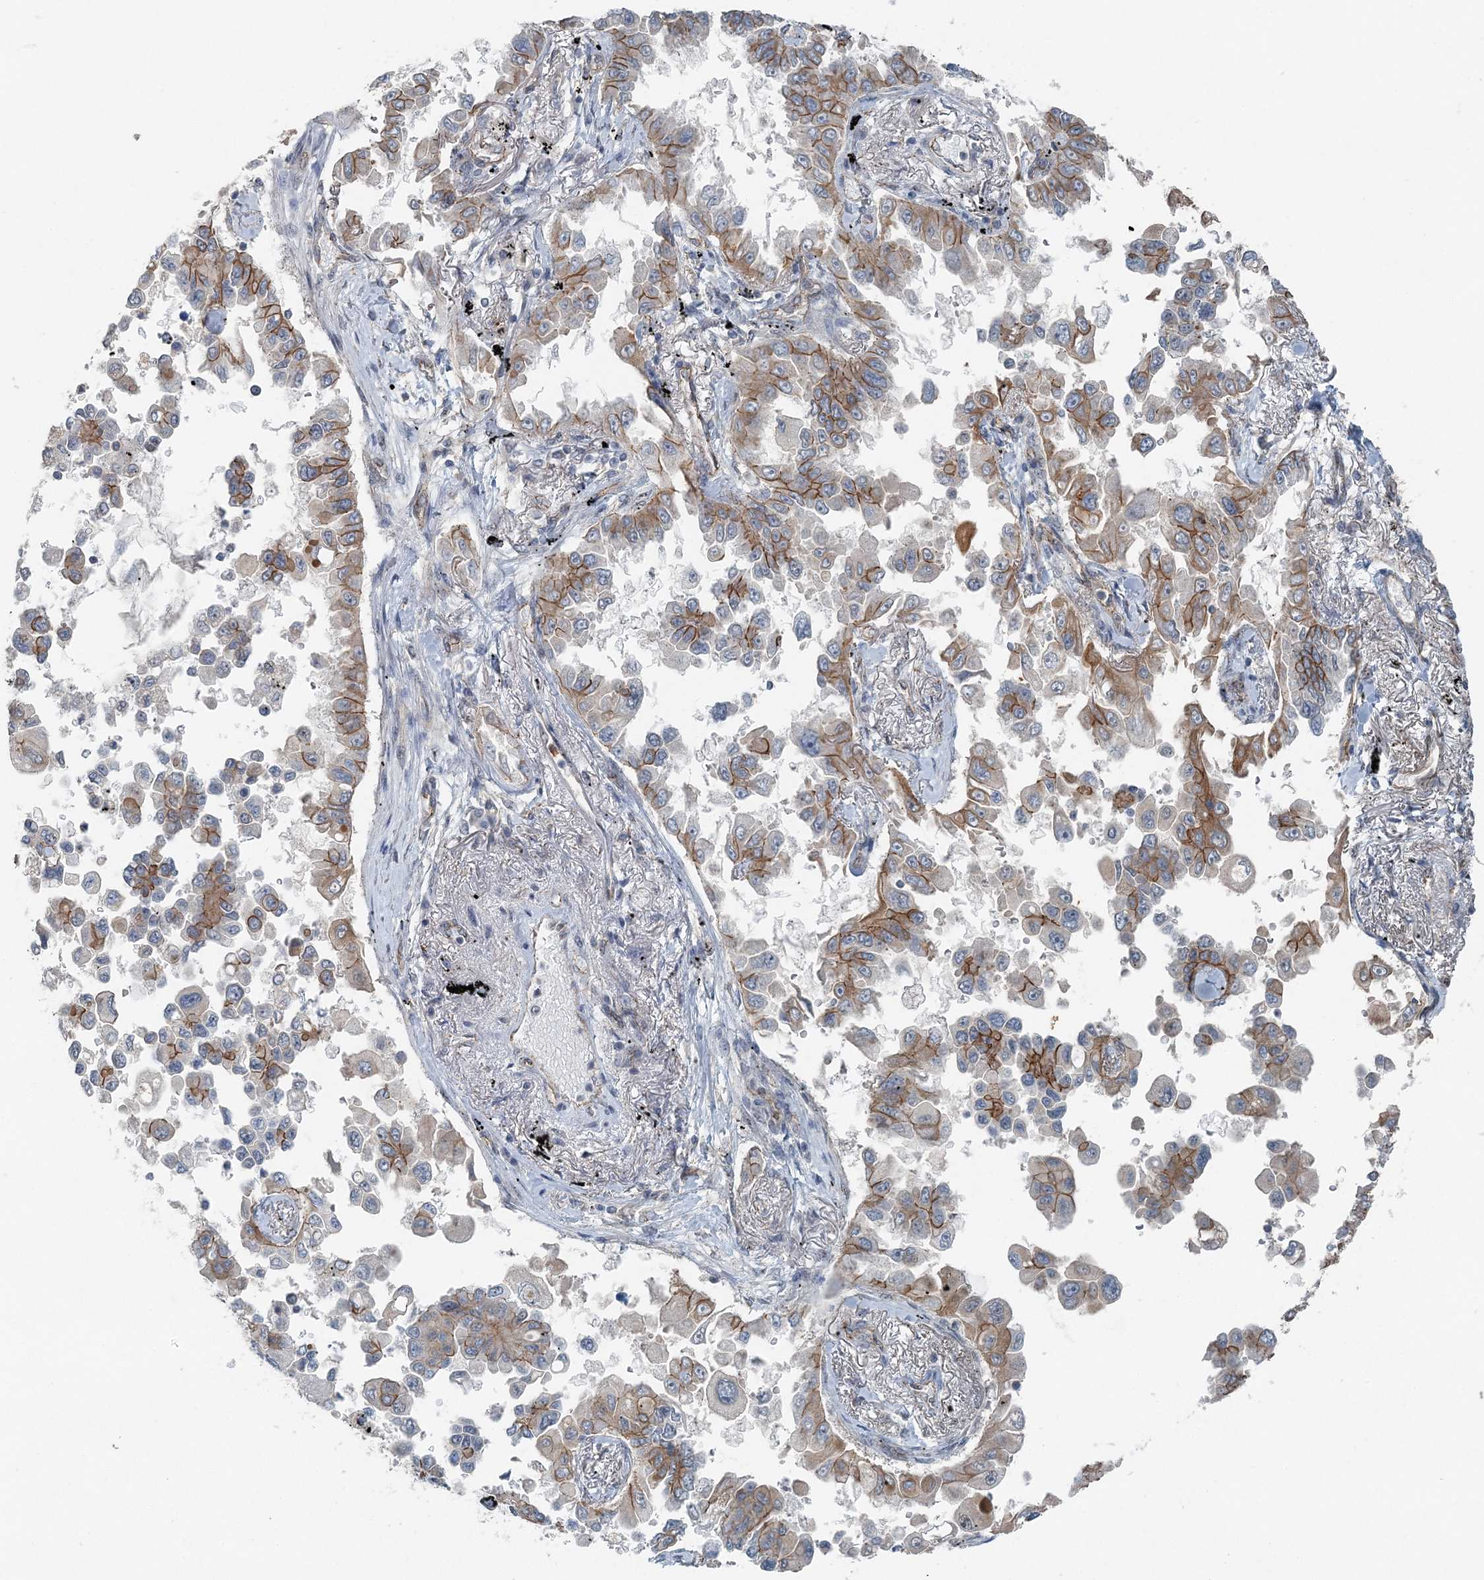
{"staining": {"intensity": "moderate", "quantity": ">75%", "location": "cytoplasmic/membranous"}, "tissue": "lung cancer", "cell_type": "Tumor cells", "image_type": "cancer", "snomed": [{"axis": "morphology", "description": "Adenocarcinoma, NOS"}, {"axis": "topography", "description": "Lung"}], "caption": "Adenocarcinoma (lung) stained with a brown dye demonstrates moderate cytoplasmic/membranous positive staining in about >75% of tumor cells.", "gene": "VSIG2", "patient": {"sex": "female", "age": 67}}